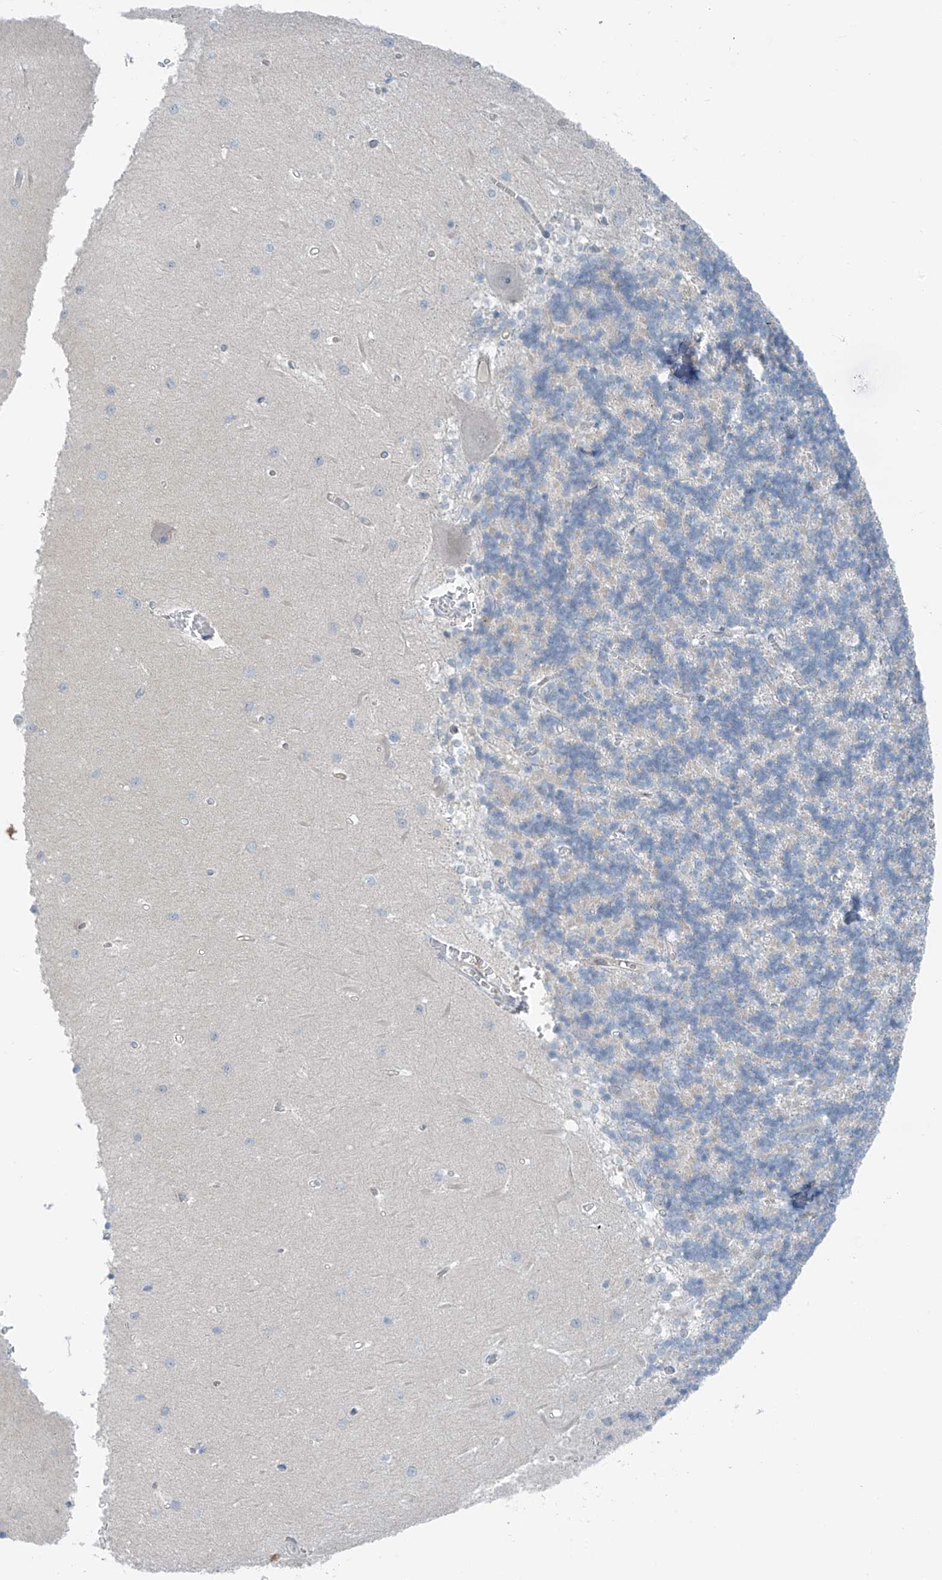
{"staining": {"intensity": "negative", "quantity": "none", "location": "none"}, "tissue": "cerebellum", "cell_type": "Cells in granular layer", "image_type": "normal", "snomed": [{"axis": "morphology", "description": "Normal tissue, NOS"}, {"axis": "topography", "description": "Cerebellum"}], "caption": "Immunohistochemistry micrograph of unremarkable cerebellum: cerebellum stained with DAB exhibits no significant protein positivity in cells in granular layer. Nuclei are stained in blue.", "gene": "ZNF793", "patient": {"sex": "male", "age": 37}}